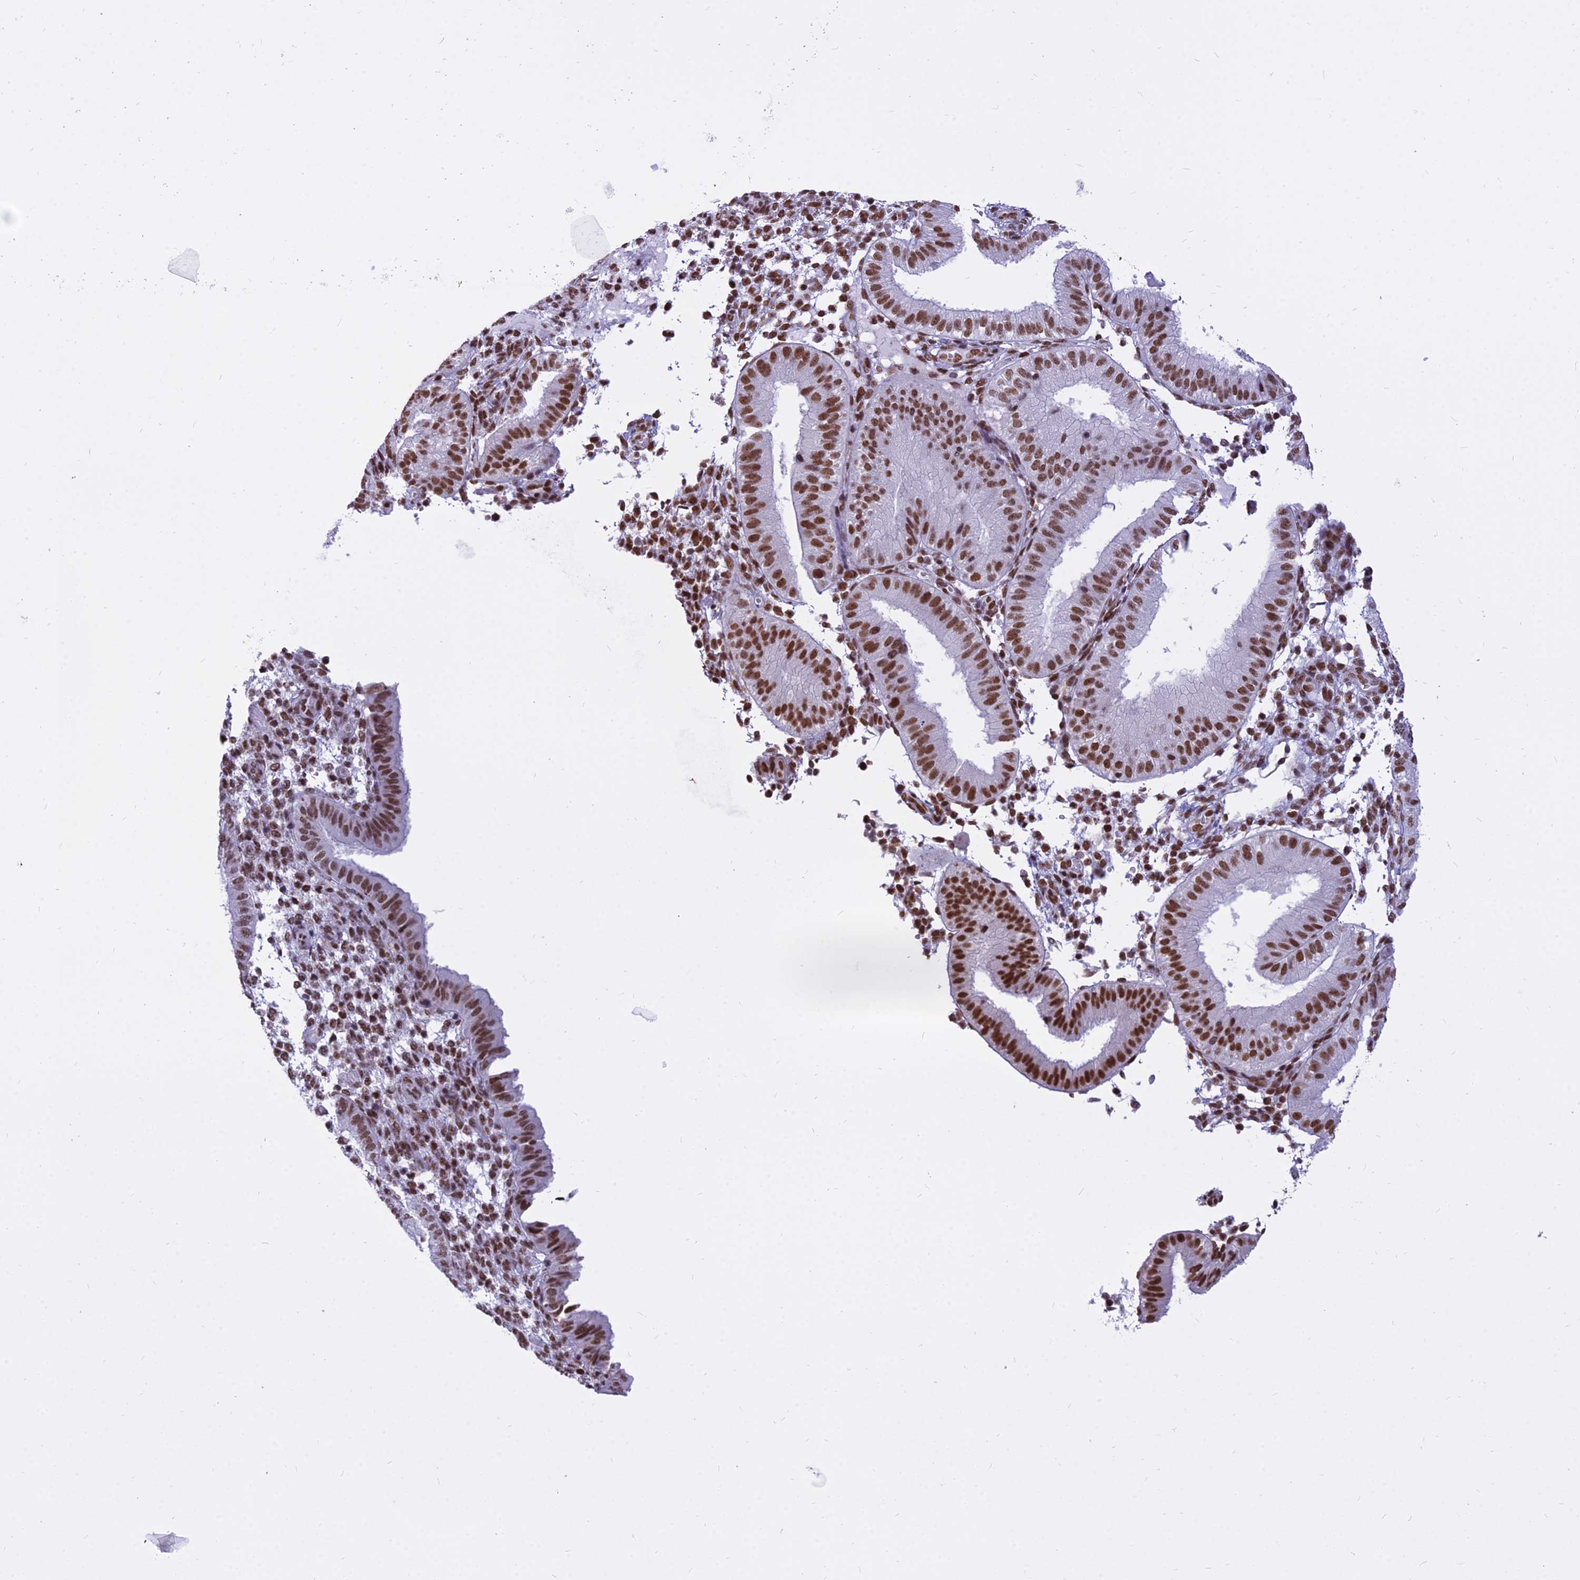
{"staining": {"intensity": "moderate", "quantity": "25%-75%", "location": "nuclear"}, "tissue": "endometrium", "cell_type": "Cells in endometrial stroma", "image_type": "normal", "snomed": [{"axis": "morphology", "description": "Normal tissue, NOS"}, {"axis": "topography", "description": "Endometrium"}], "caption": "An image of endometrium stained for a protein displays moderate nuclear brown staining in cells in endometrial stroma.", "gene": "PARP1", "patient": {"sex": "female", "age": 39}}